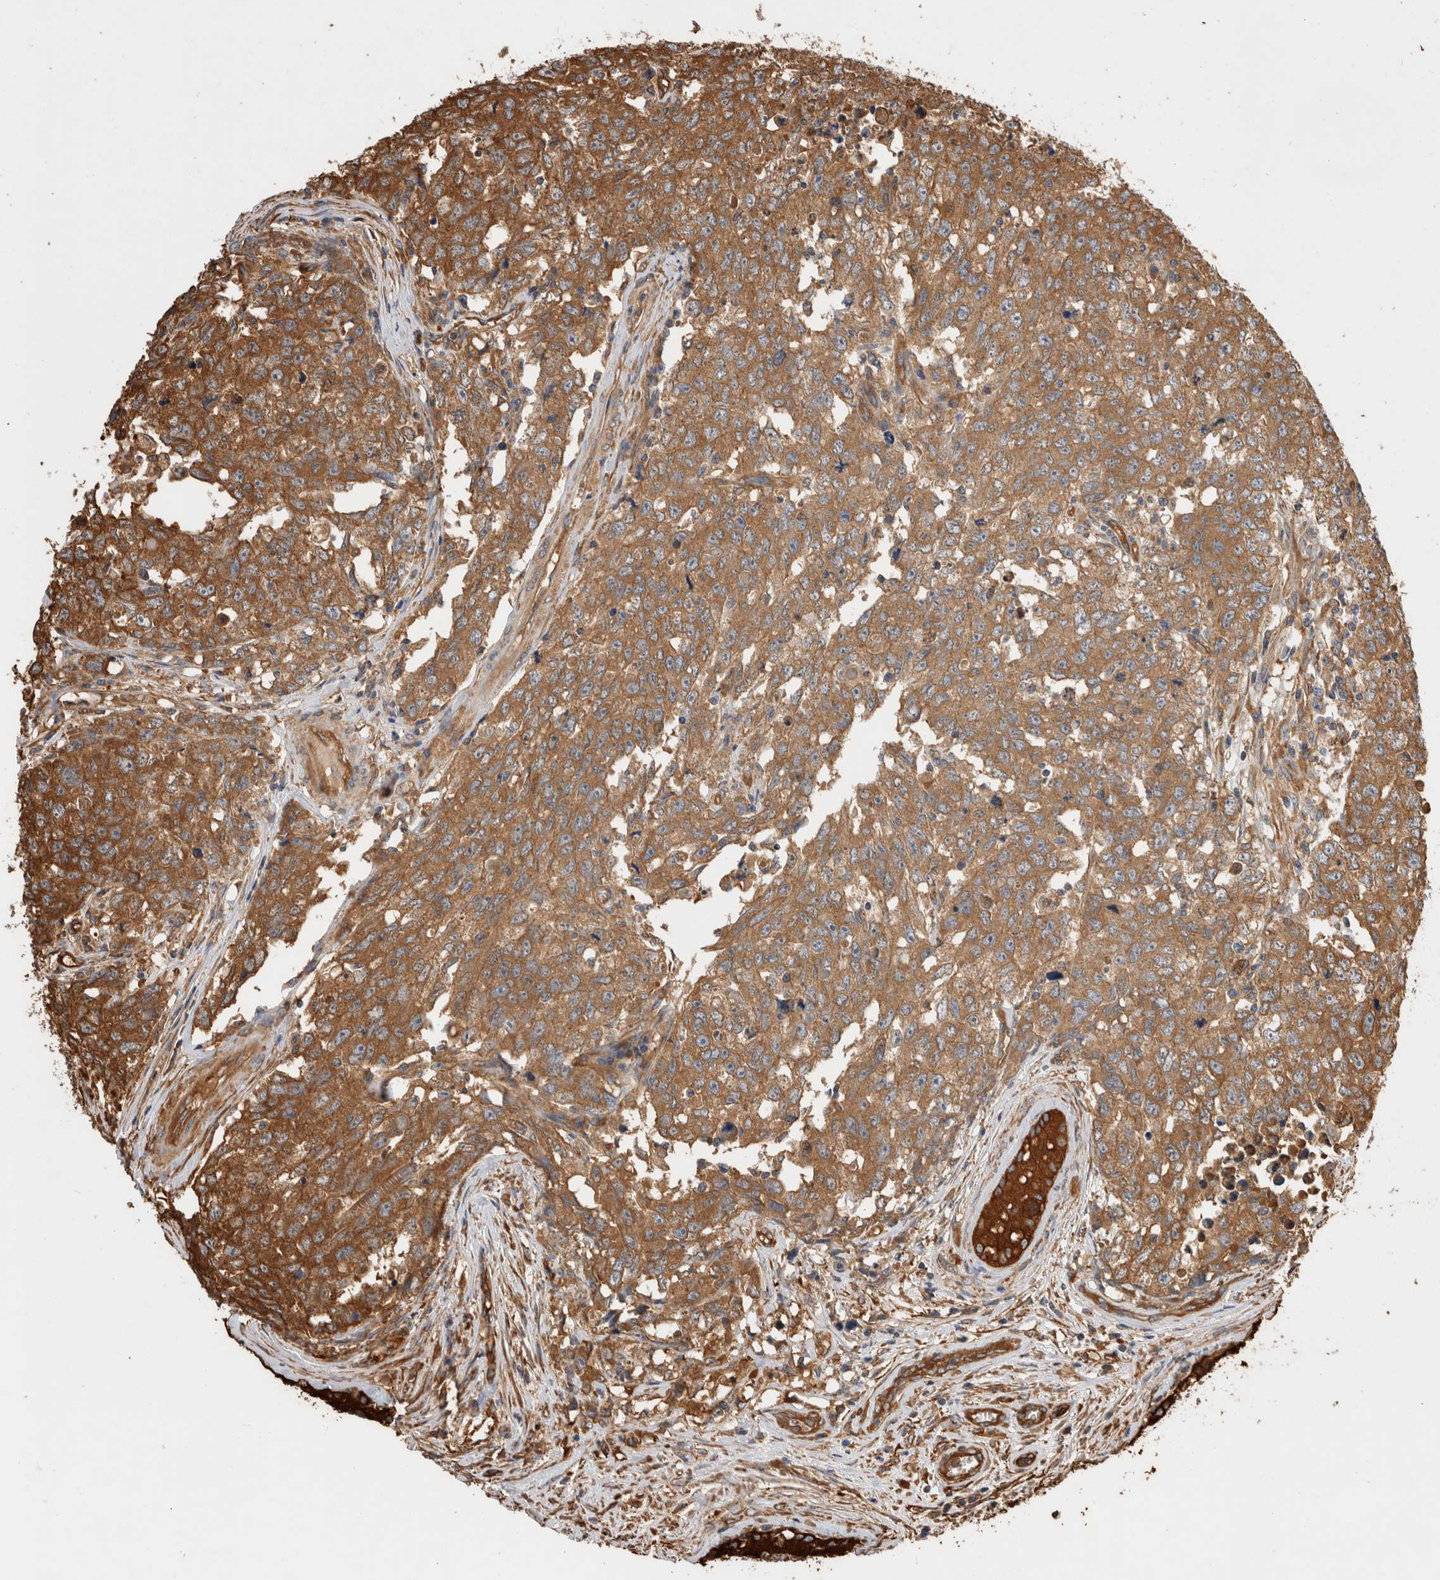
{"staining": {"intensity": "moderate", "quantity": ">75%", "location": "cytoplasmic/membranous"}, "tissue": "testis cancer", "cell_type": "Tumor cells", "image_type": "cancer", "snomed": [{"axis": "morphology", "description": "Carcinoma, Embryonal, NOS"}, {"axis": "topography", "description": "Testis"}], "caption": "Embryonal carcinoma (testis) stained for a protein (brown) demonstrates moderate cytoplasmic/membranous positive positivity in approximately >75% of tumor cells.", "gene": "ZNF397", "patient": {"sex": "male", "age": 28}}